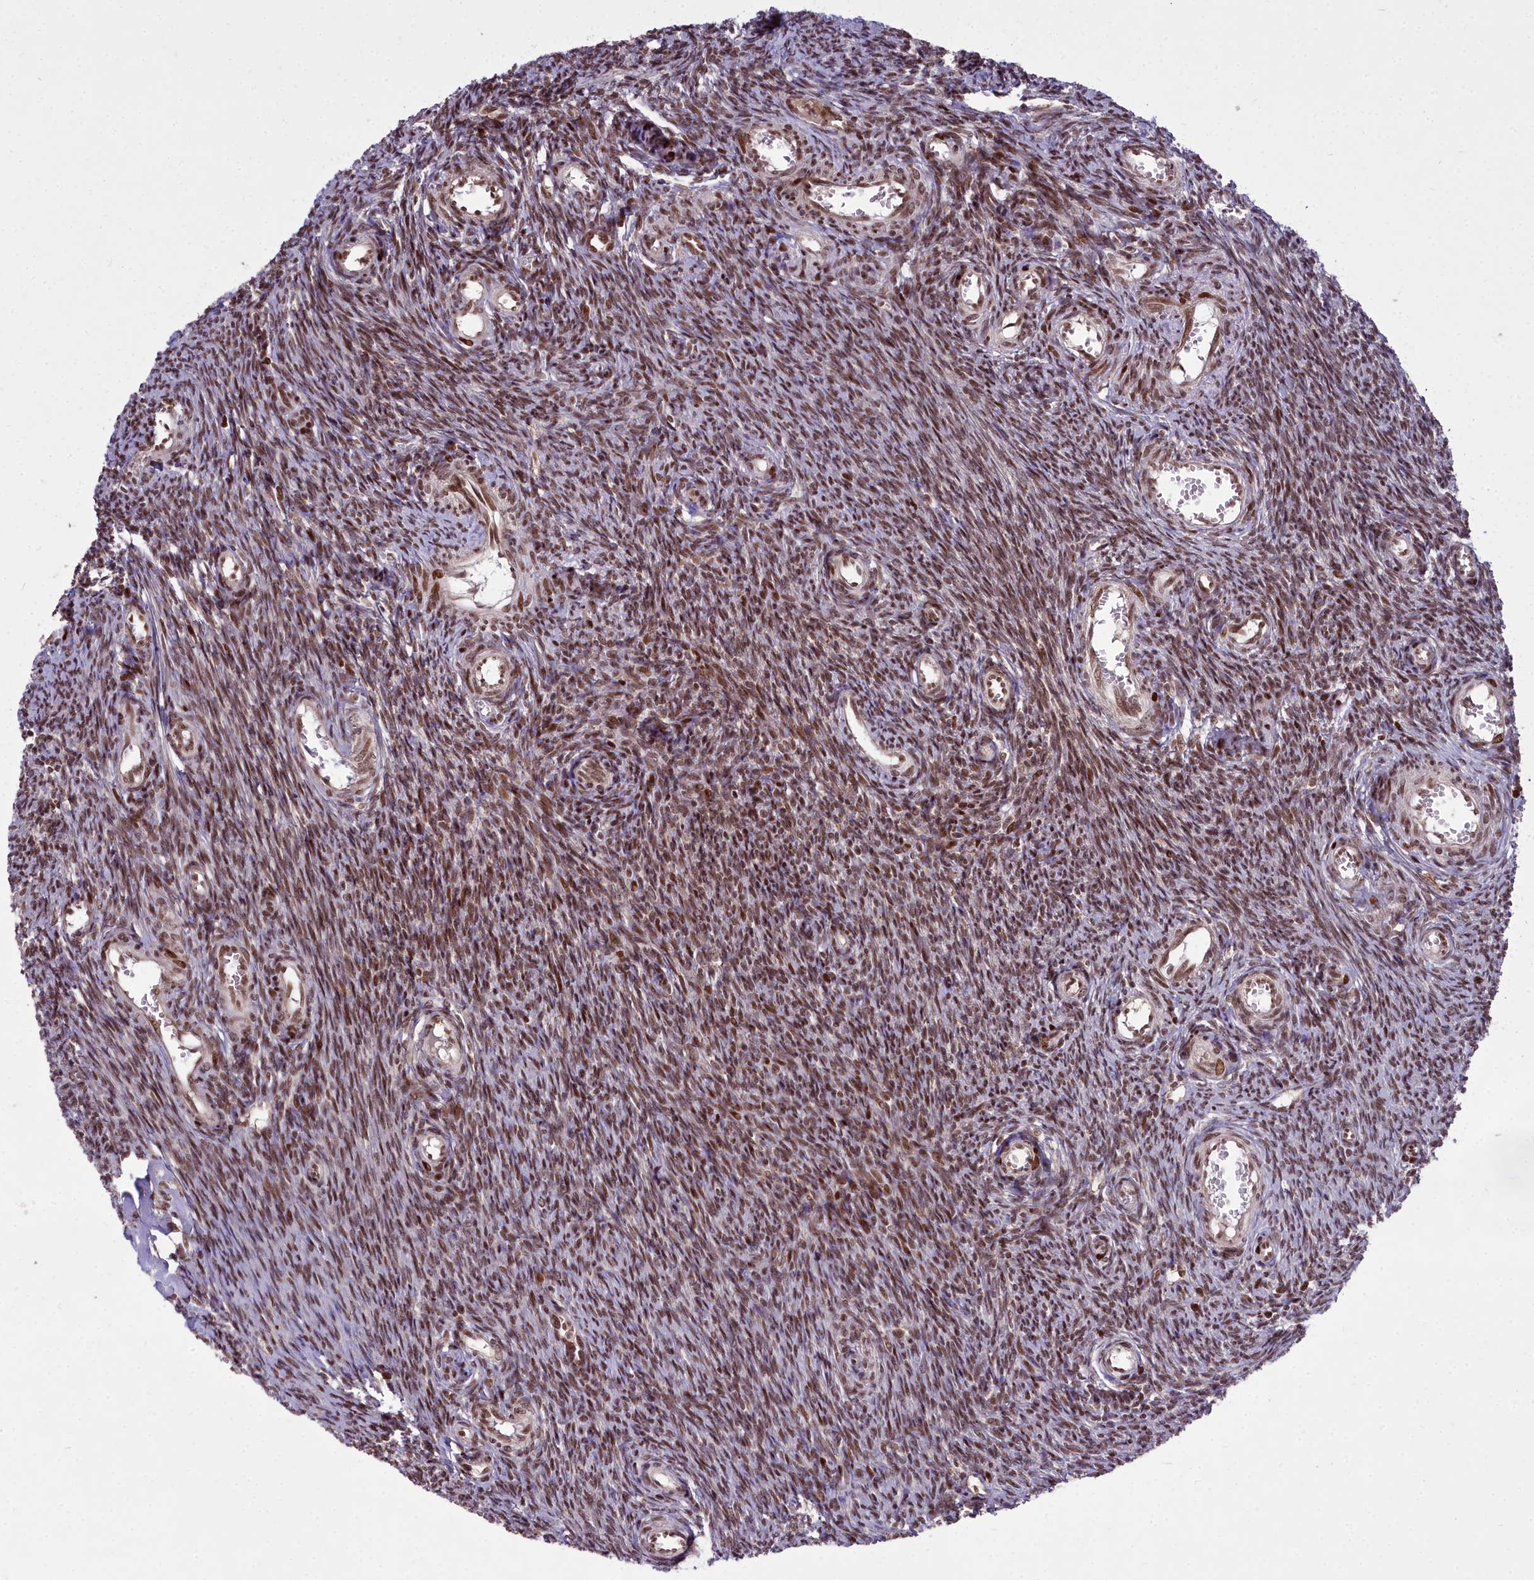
{"staining": {"intensity": "moderate", "quantity": ">75%", "location": "cytoplasmic/membranous,nuclear"}, "tissue": "ovary", "cell_type": "Follicle cells", "image_type": "normal", "snomed": [{"axis": "morphology", "description": "Normal tissue, NOS"}, {"axis": "topography", "description": "Ovary"}], "caption": "Ovary stained with immunohistochemistry demonstrates moderate cytoplasmic/membranous,nuclear staining in approximately >75% of follicle cells.", "gene": "GMEB1", "patient": {"sex": "female", "age": 44}}